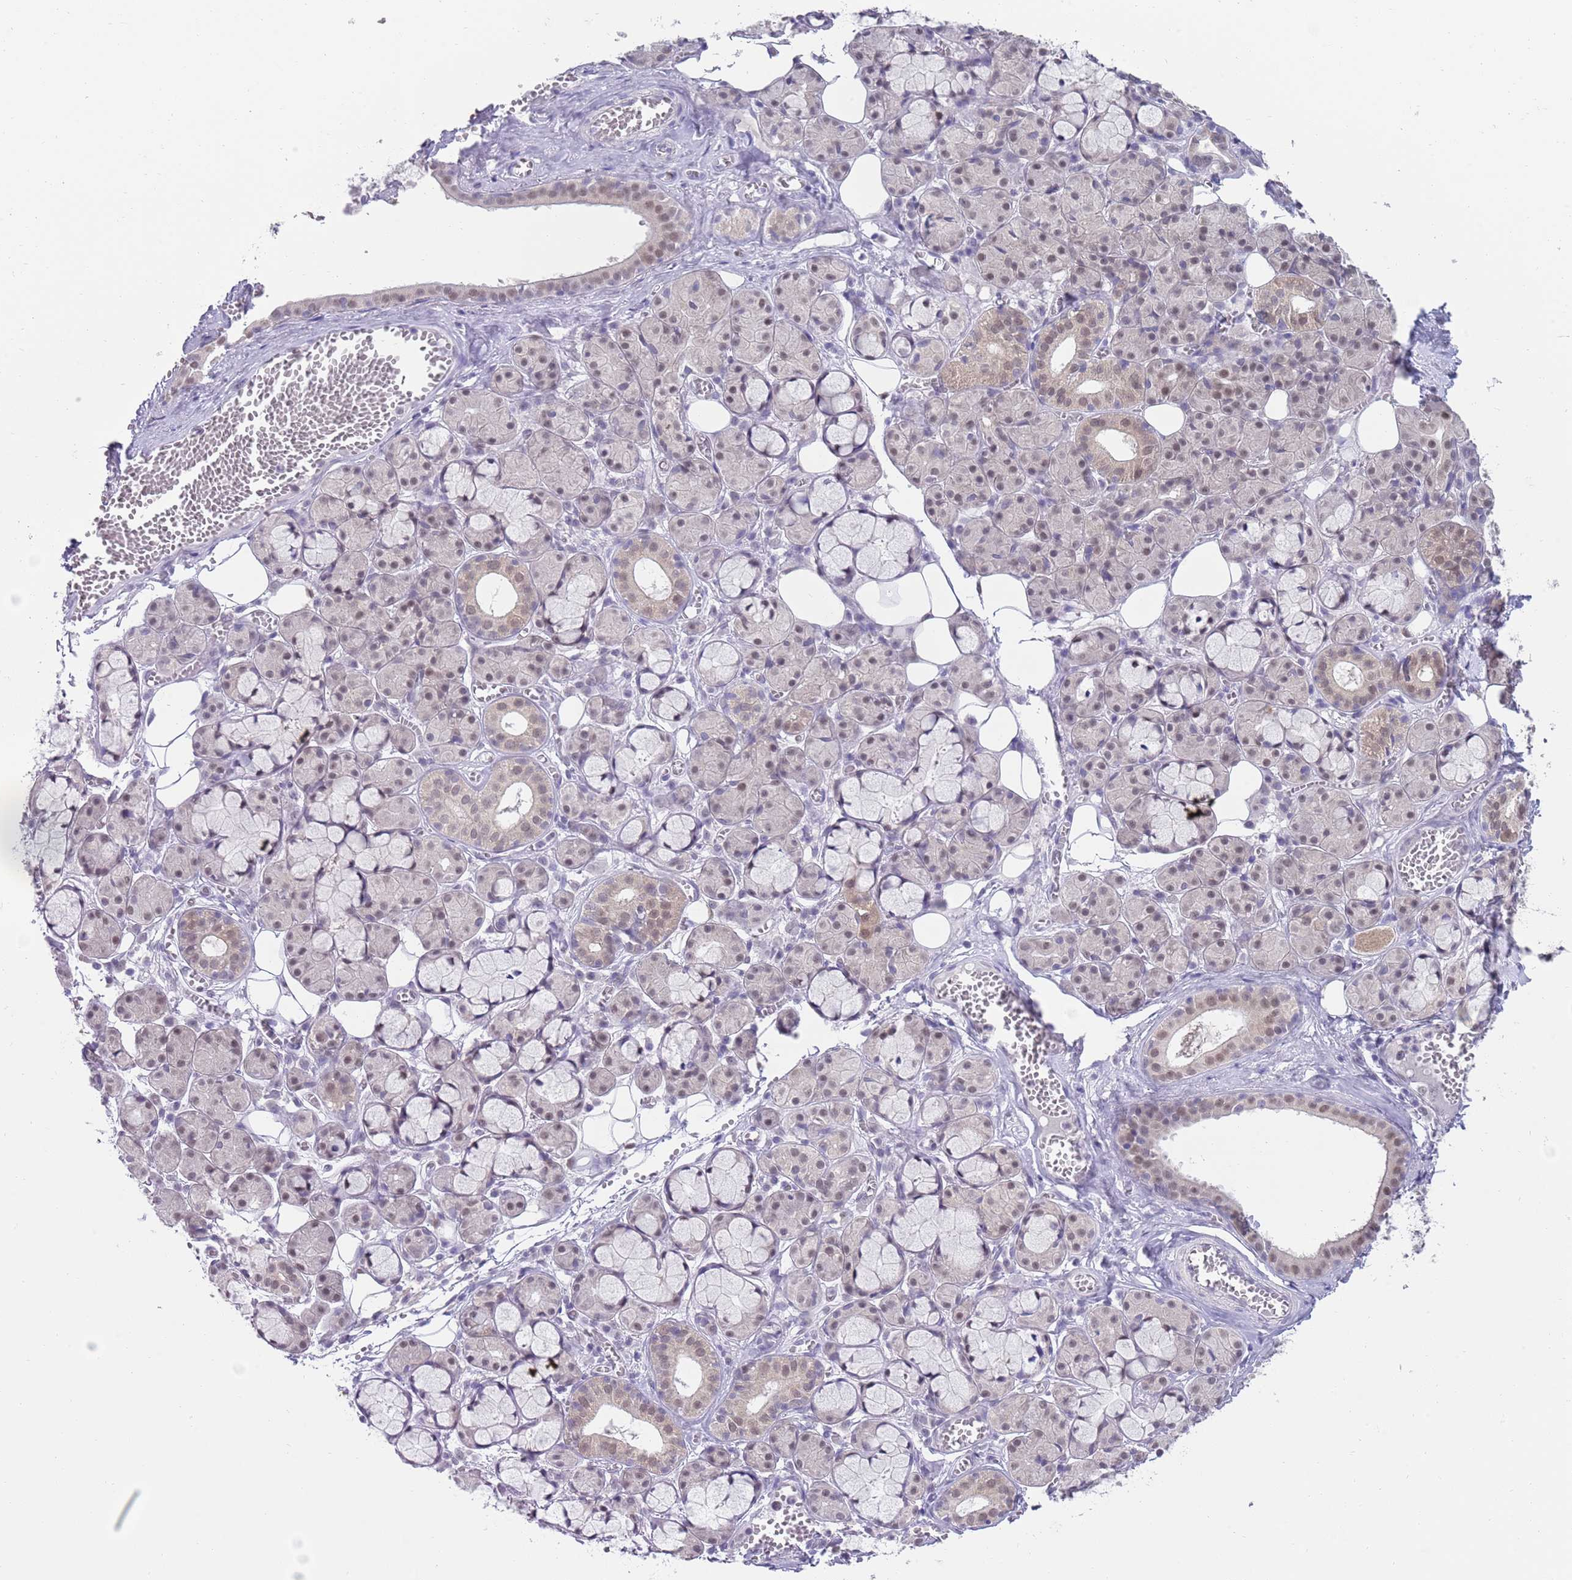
{"staining": {"intensity": "weak", "quantity": "25%-75%", "location": "nuclear"}, "tissue": "salivary gland", "cell_type": "Glandular cells", "image_type": "normal", "snomed": [{"axis": "morphology", "description": "Normal tissue, NOS"}, {"axis": "topography", "description": "Salivary gland"}], "caption": "Protein staining of normal salivary gland demonstrates weak nuclear staining in approximately 25%-75% of glandular cells. The staining is performed using DAB brown chromogen to label protein expression. The nuclei are counter-stained blue using hematoxylin.", "gene": "SEPHS2", "patient": {"sex": "male", "age": 63}}